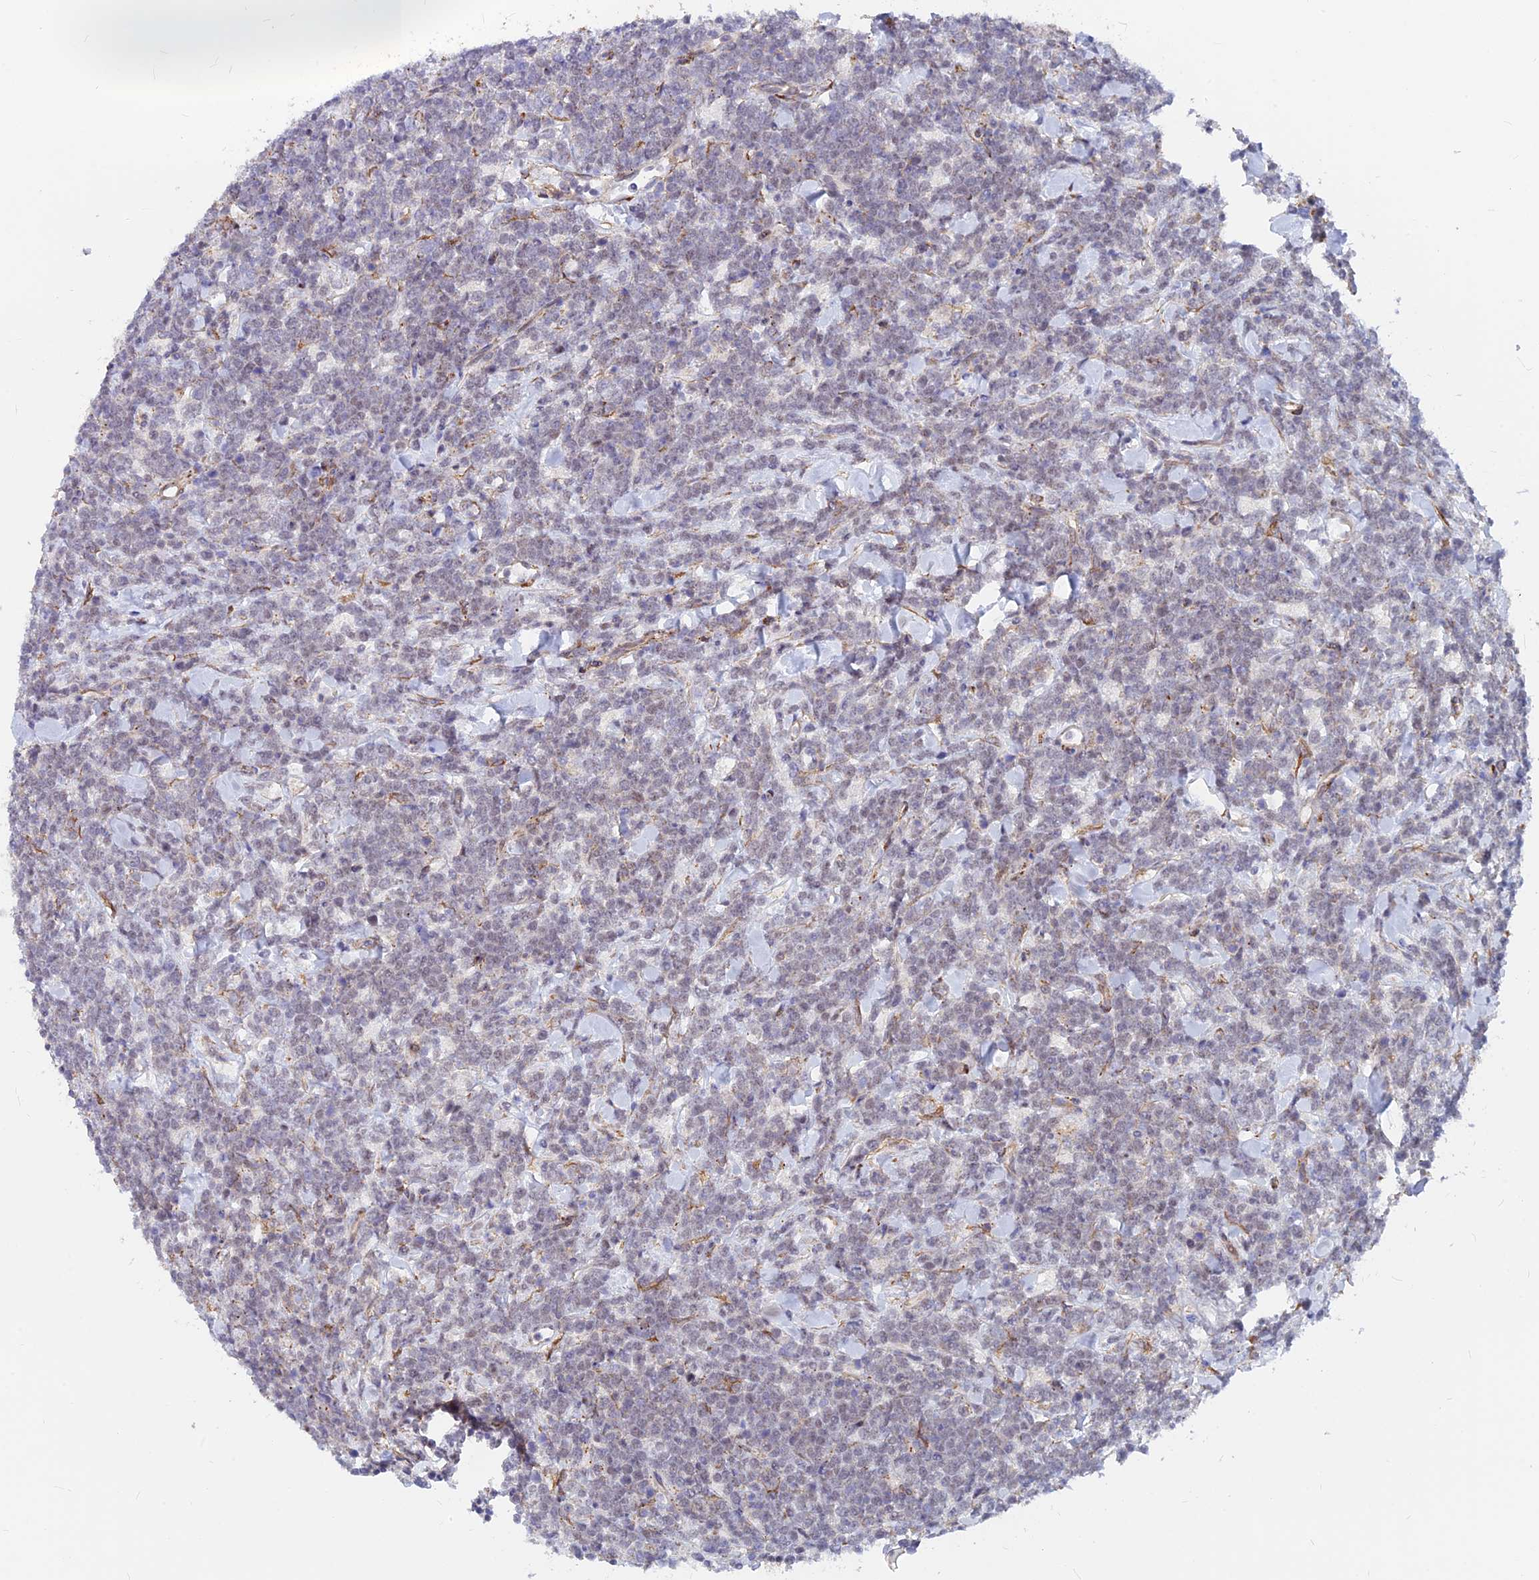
{"staining": {"intensity": "weak", "quantity": "<25%", "location": "nuclear"}, "tissue": "lymphoma", "cell_type": "Tumor cells", "image_type": "cancer", "snomed": [{"axis": "morphology", "description": "Malignant lymphoma, non-Hodgkin's type, High grade"}, {"axis": "topography", "description": "Small intestine"}], "caption": "This is an IHC histopathology image of high-grade malignant lymphoma, non-Hodgkin's type. There is no staining in tumor cells.", "gene": "VSTM2L", "patient": {"sex": "male", "age": 8}}